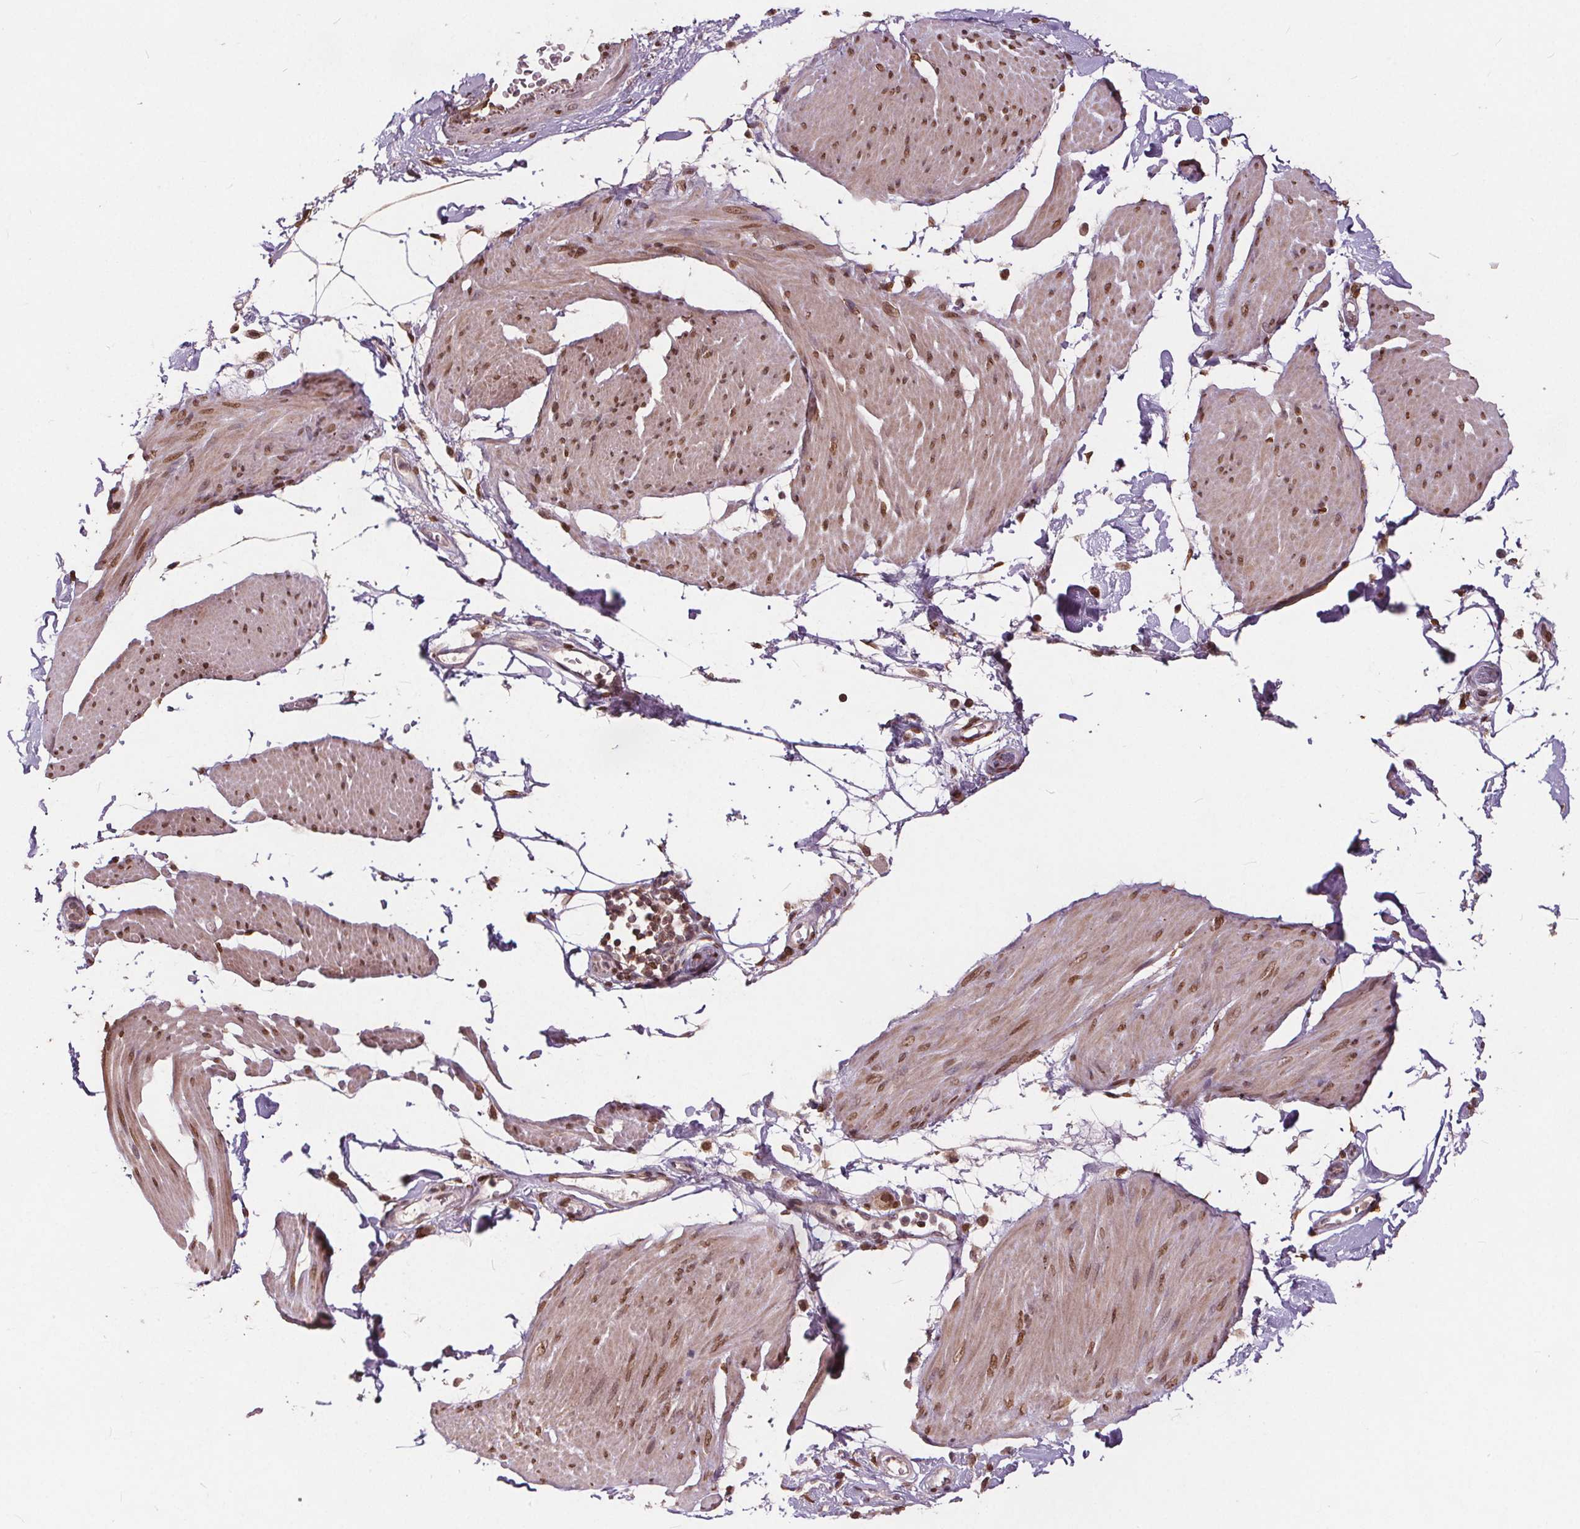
{"staining": {"intensity": "moderate", "quantity": ">75%", "location": "nuclear"}, "tissue": "smooth muscle", "cell_type": "Smooth muscle cells", "image_type": "normal", "snomed": [{"axis": "morphology", "description": "Normal tissue, NOS"}, {"axis": "topography", "description": "Adipose tissue"}, {"axis": "topography", "description": "Smooth muscle"}, {"axis": "topography", "description": "Peripheral nerve tissue"}], "caption": "High-power microscopy captured an immunohistochemistry (IHC) histopathology image of benign smooth muscle, revealing moderate nuclear expression in about >75% of smooth muscle cells. Using DAB (brown) and hematoxylin (blue) stains, captured at high magnification using brightfield microscopy.", "gene": "HIF1AN", "patient": {"sex": "male", "age": 83}}